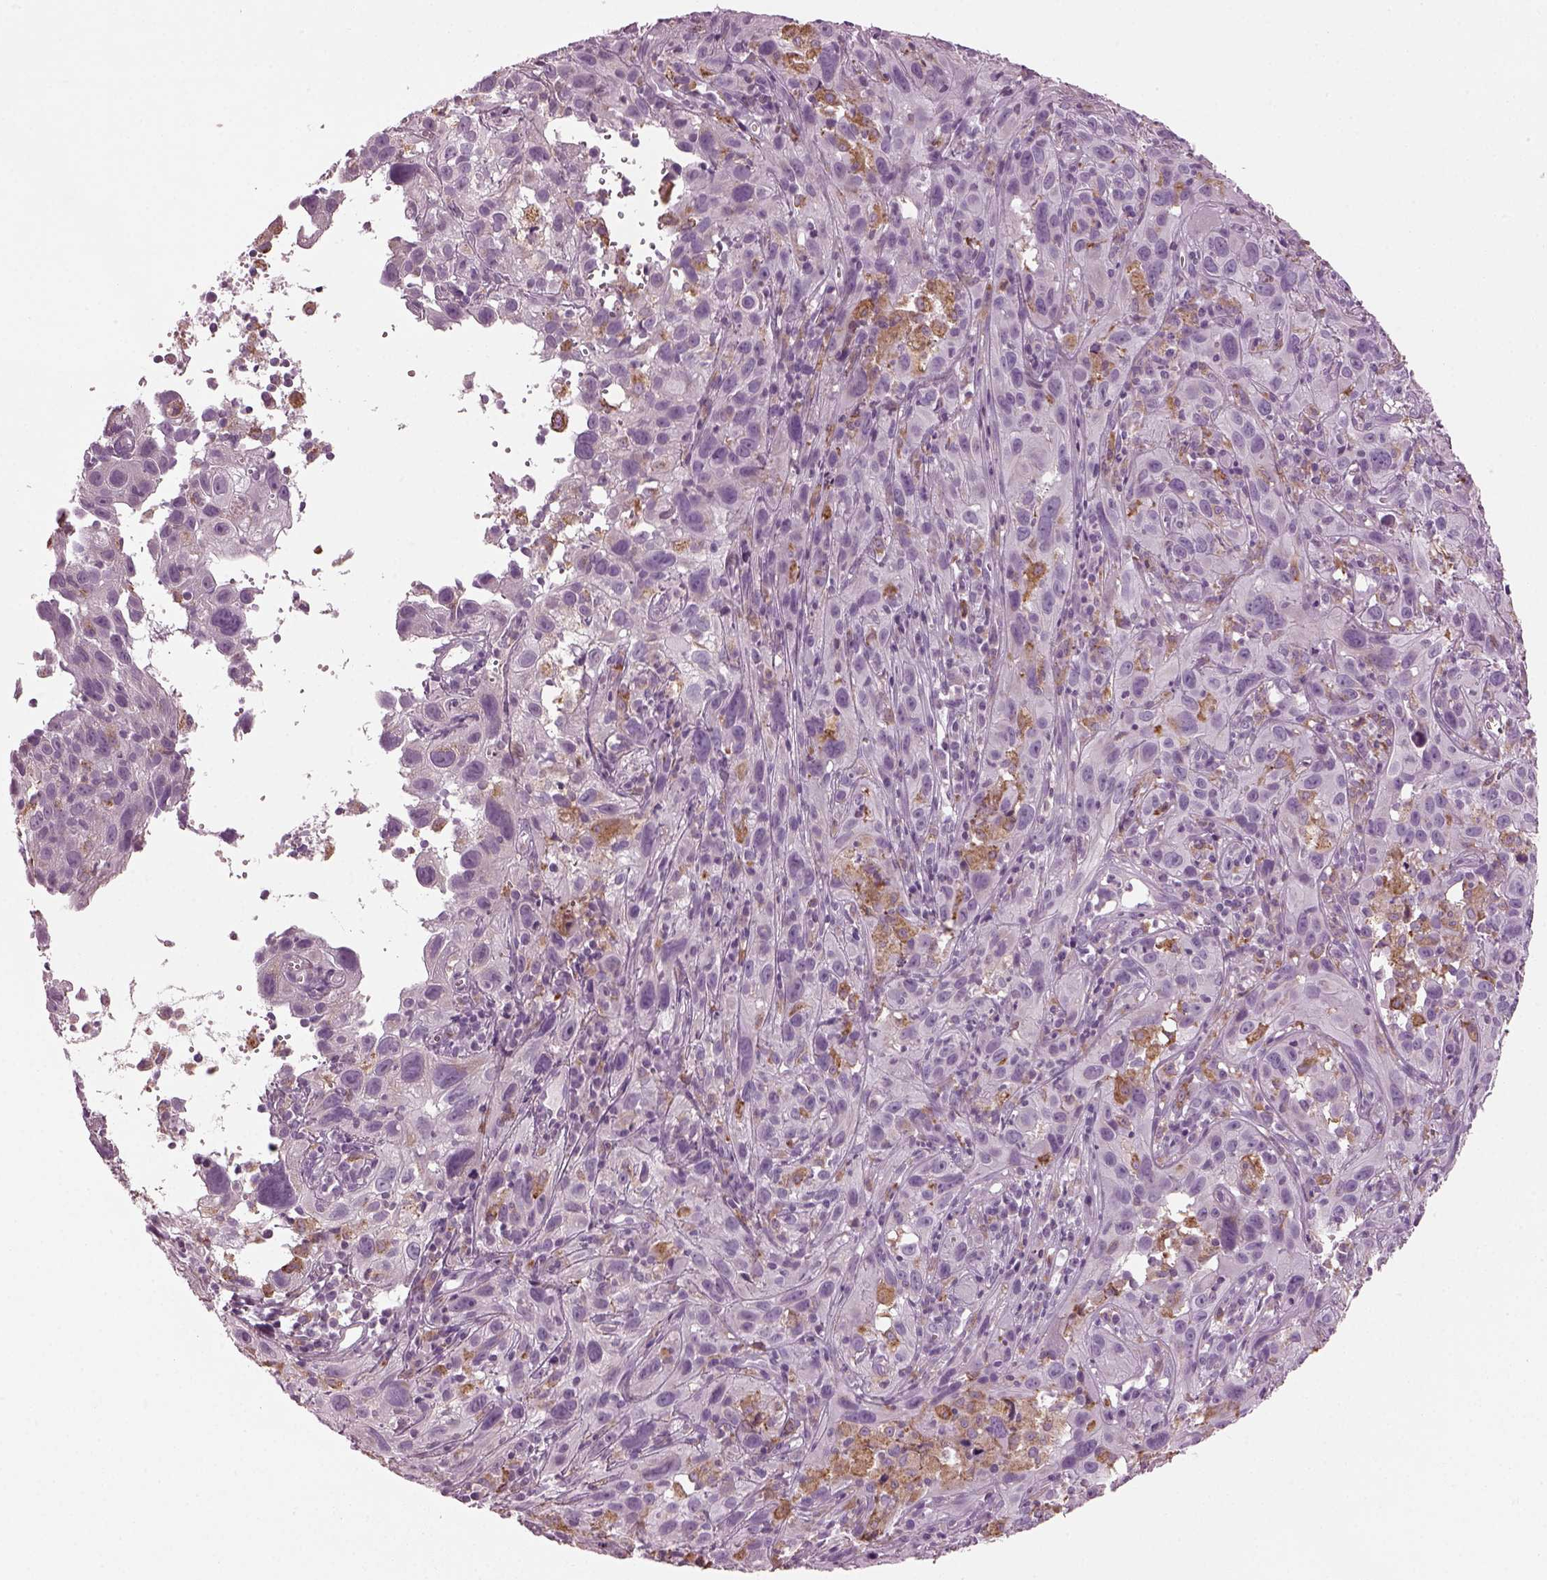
{"staining": {"intensity": "negative", "quantity": "none", "location": "none"}, "tissue": "cervical cancer", "cell_type": "Tumor cells", "image_type": "cancer", "snomed": [{"axis": "morphology", "description": "Squamous cell carcinoma, NOS"}, {"axis": "topography", "description": "Cervix"}], "caption": "This is an immunohistochemistry photomicrograph of cervical cancer. There is no positivity in tumor cells.", "gene": "TMEM231", "patient": {"sex": "female", "age": 37}}